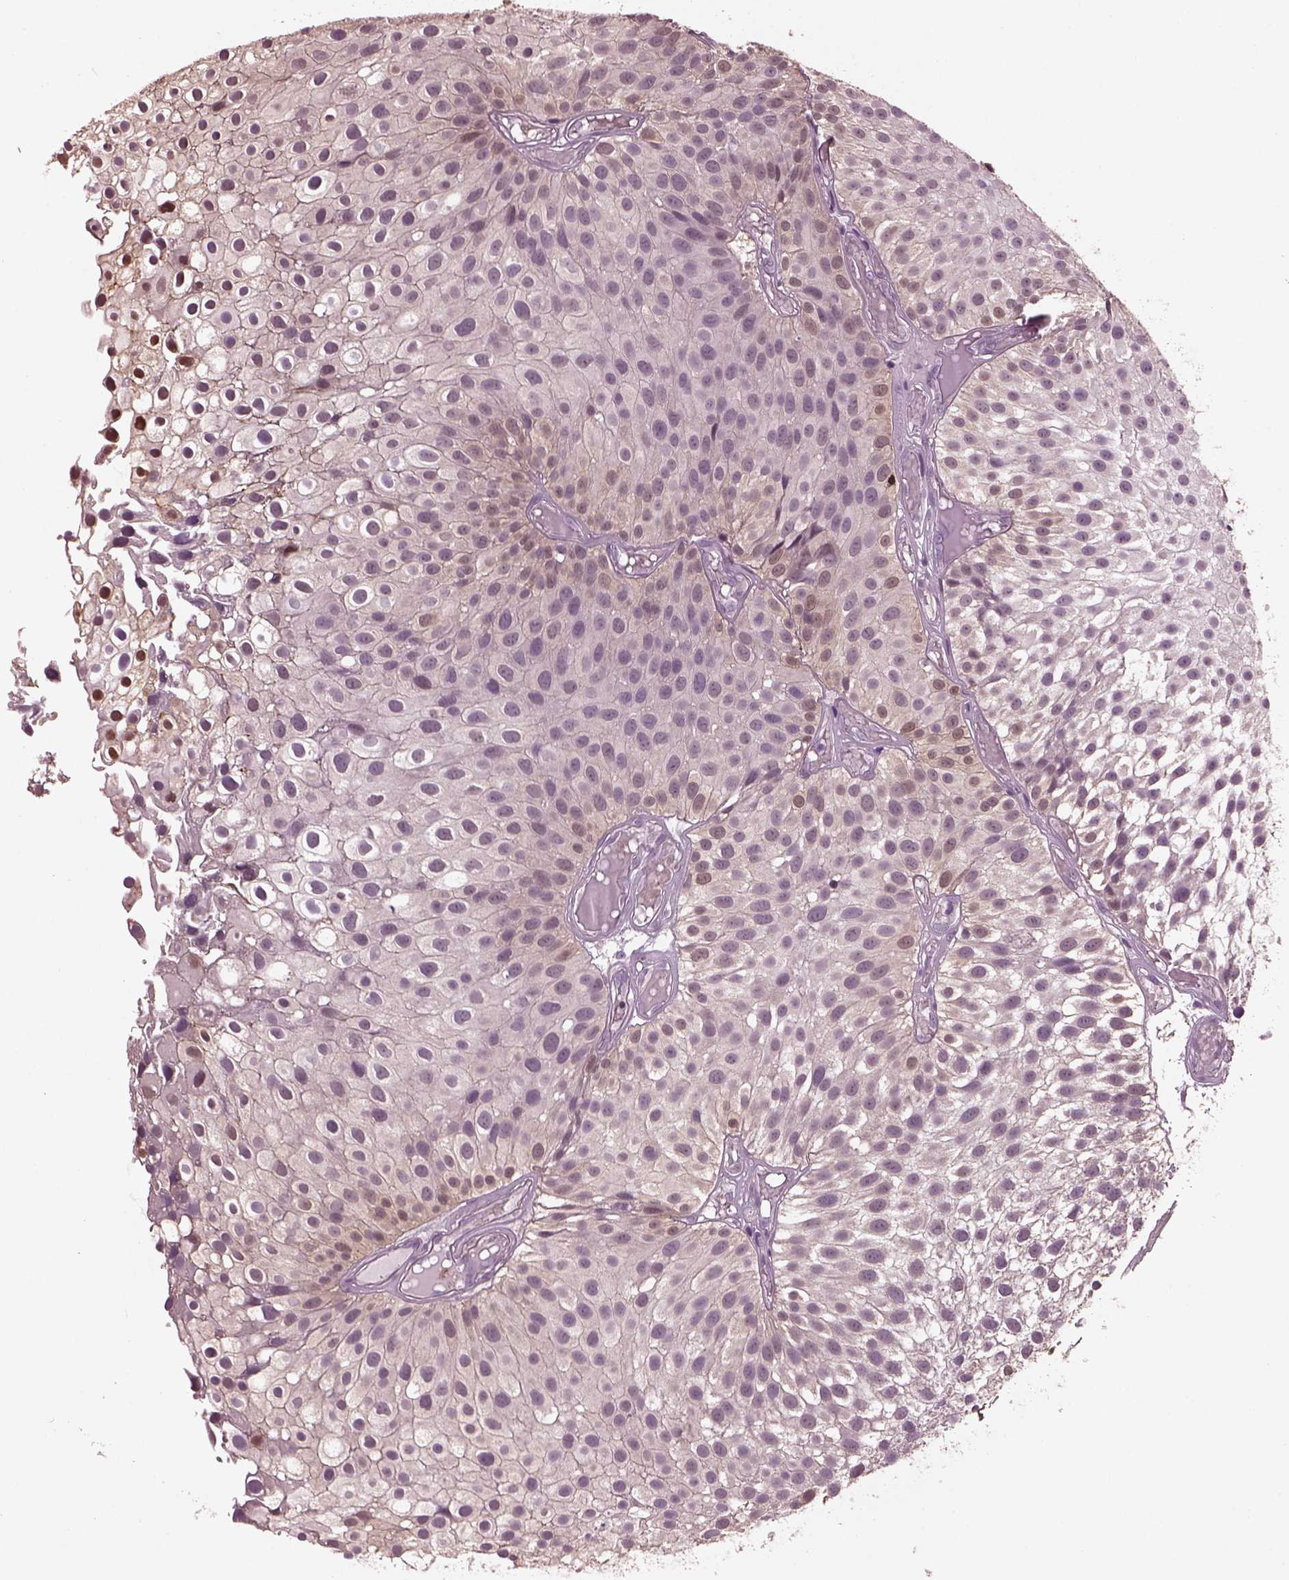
{"staining": {"intensity": "negative", "quantity": "none", "location": "none"}, "tissue": "urothelial cancer", "cell_type": "Tumor cells", "image_type": "cancer", "snomed": [{"axis": "morphology", "description": "Urothelial carcinoma, Low grade"}, {"axis": "topography", "description": "Urinary bladder"}], "caption": "This is a histopathology image of immunohistochemistry staining of urothelial cancer, which shows no staining in tumor cells. (DAB immunohistochemistry visualized using brightfield microscopy, high magnification).", "gene": "SRI", "patient": {"sex": "male", "age": 79}}